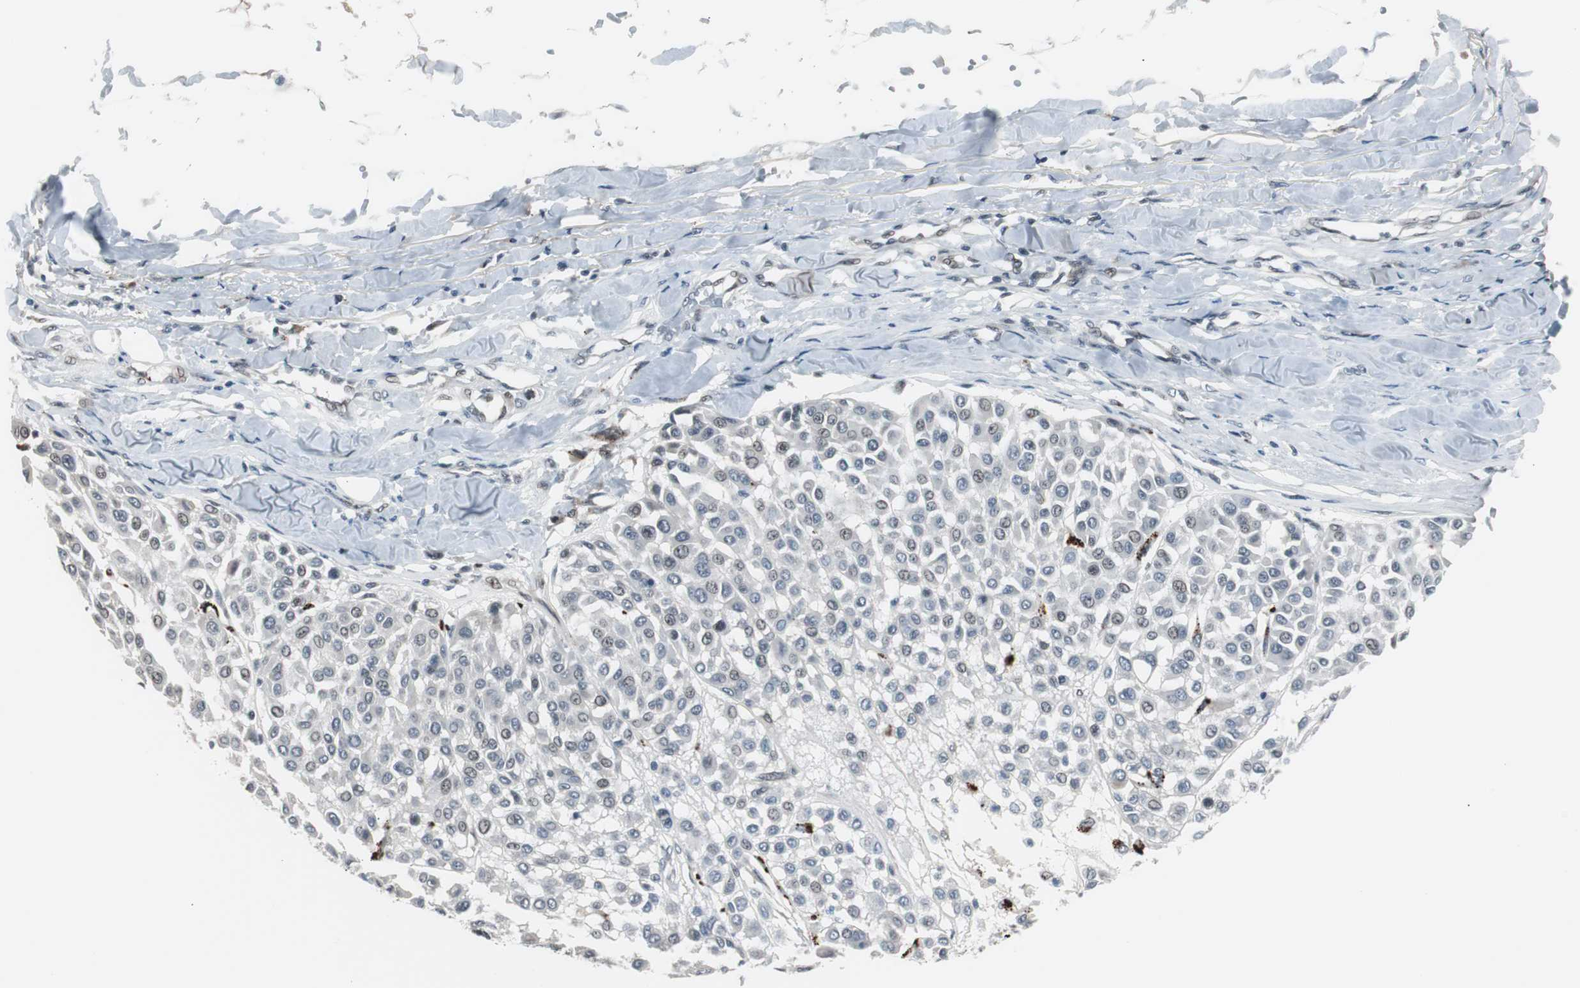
{"staining": {"intensity": "negative", "quantity": "none", "location": "none"}, "tissue": "melanoma", "cell_type": "Tumor cells", "image_type": "cancer", "snomed": [{"axis": "morphology", "description": "Malignant melanoma, Metastatic site"}, {"axis": "topography", "description": "Soft tissue"}], "caption": "Tumor cells show no significant protein staining in malignant melanoma (metastatic site).", "gene": "BOLA1", "patient": {"sex": "male", "age": 41}}